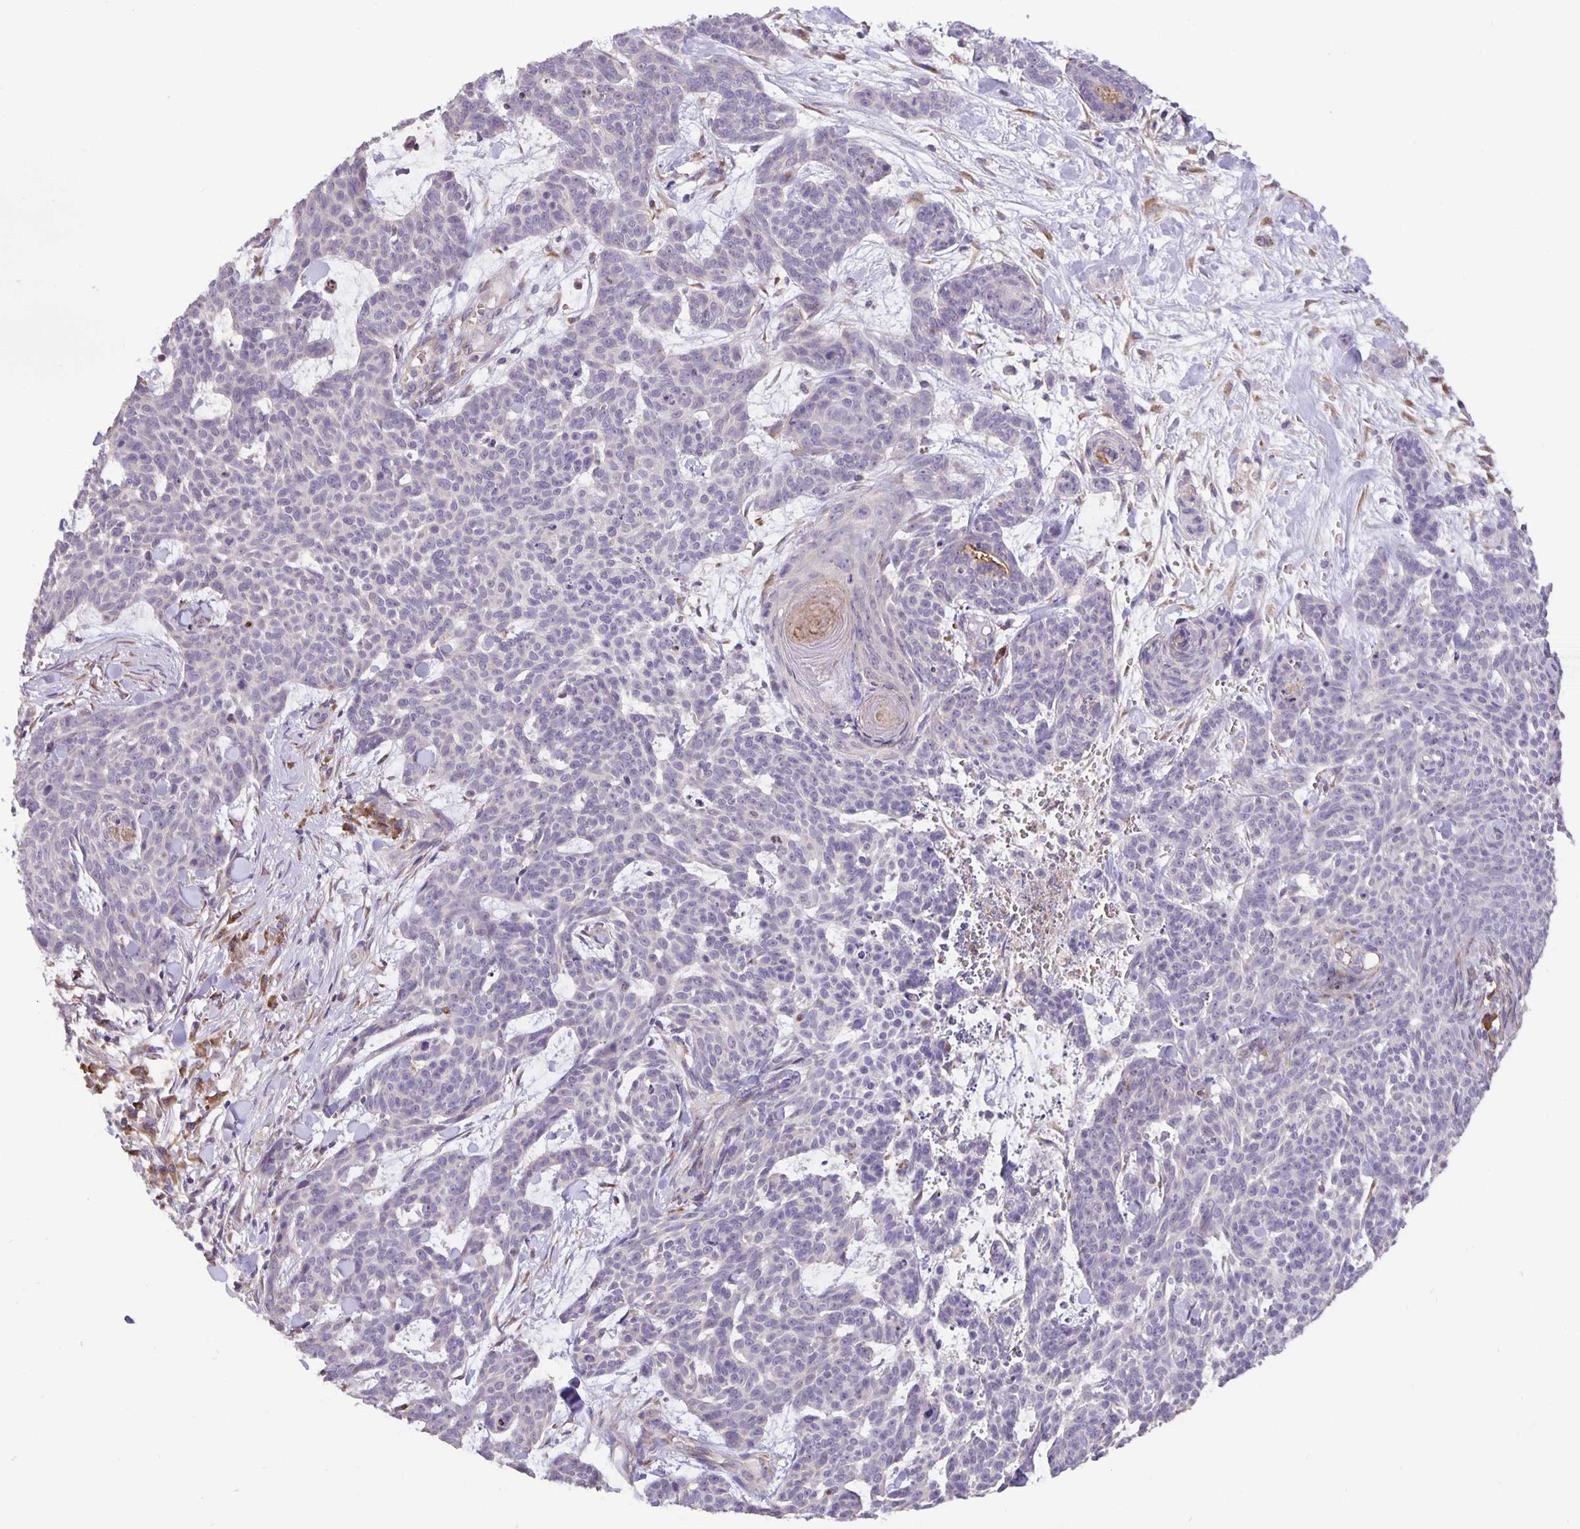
{"staining": {"intensity": "negative", "quantity": "none", "location": "none"}, "tissue": "skin cancer", "cell_type": "Tumor cells", "image_type": "cancer", "snomed": [{"axis": "morphology", "description": "Basal cell carcinoma"}, {"axis": "topography", "description": "Skin"}], "caption": "Immunohistochemistry (IHC) of human skin cancer (basal cell carcinoma) reveals no staining in tumor cells. Brightfield microscopy of immunohistochemistry stained with DAB (3,3'-diaminobenzidine) (brown) and hematoxylin (blue), captured at high magnification.", "gene": "TMEM71", "patient": {"sex": "female", "age": 93}}